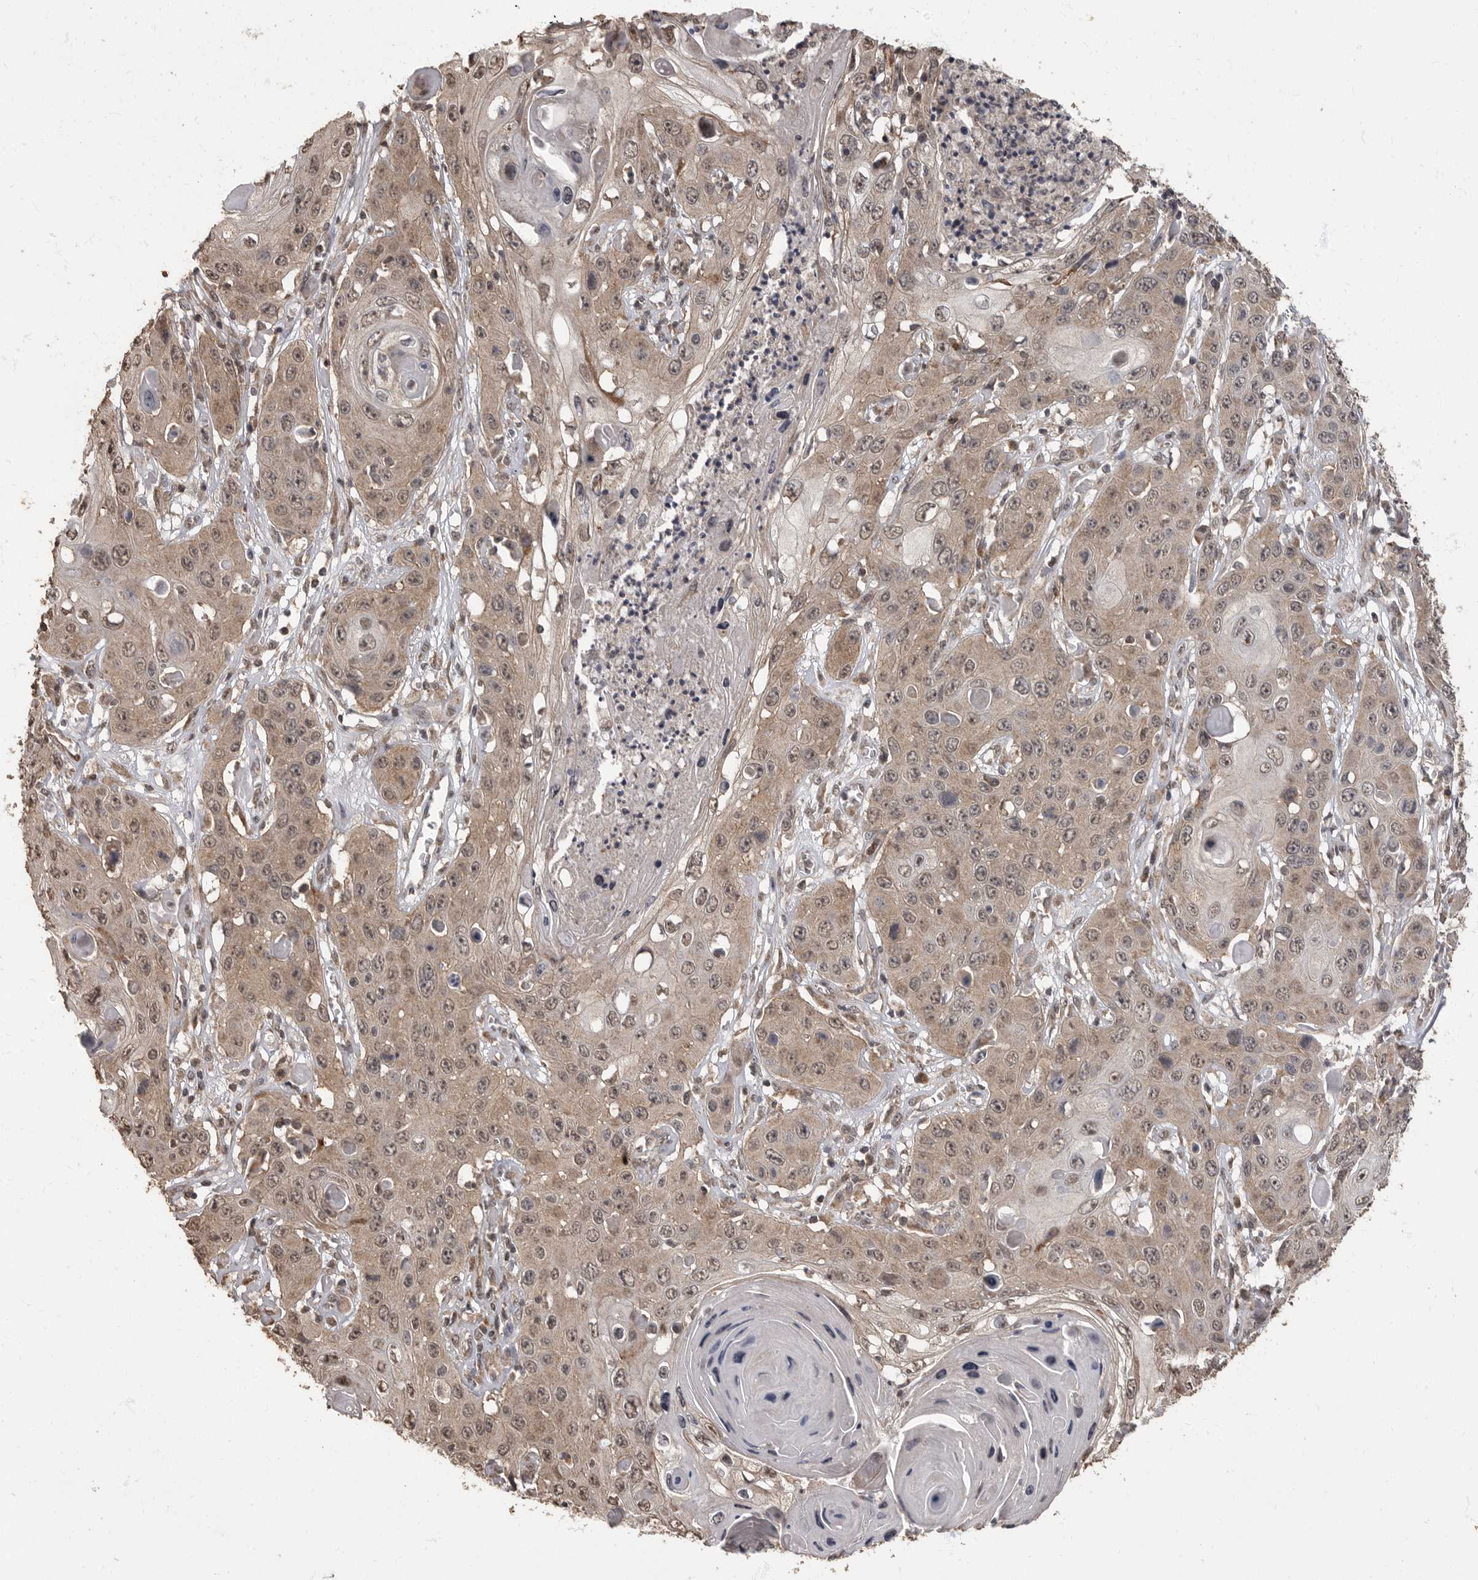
{"staining": {"intensity": "weak", "quantity": ">75%", "location": "cytoplasmic/membranous"}, "tissue": "skin cancer", "cell_type": "Tumor cells", "image_type": "cancer", "snomed": [{"axis": "morphology", "description": "Squamous cell carcinoma, NOS"}, {"axis": "topography", "description": "Skin"}], "caption": "Tumor cells demonstrate weak cytoplasmic/membranous staining in about >75% of cells in skin cancer.", "gene": "MAFG", "patient": {"sex": "male", "age": 55}}